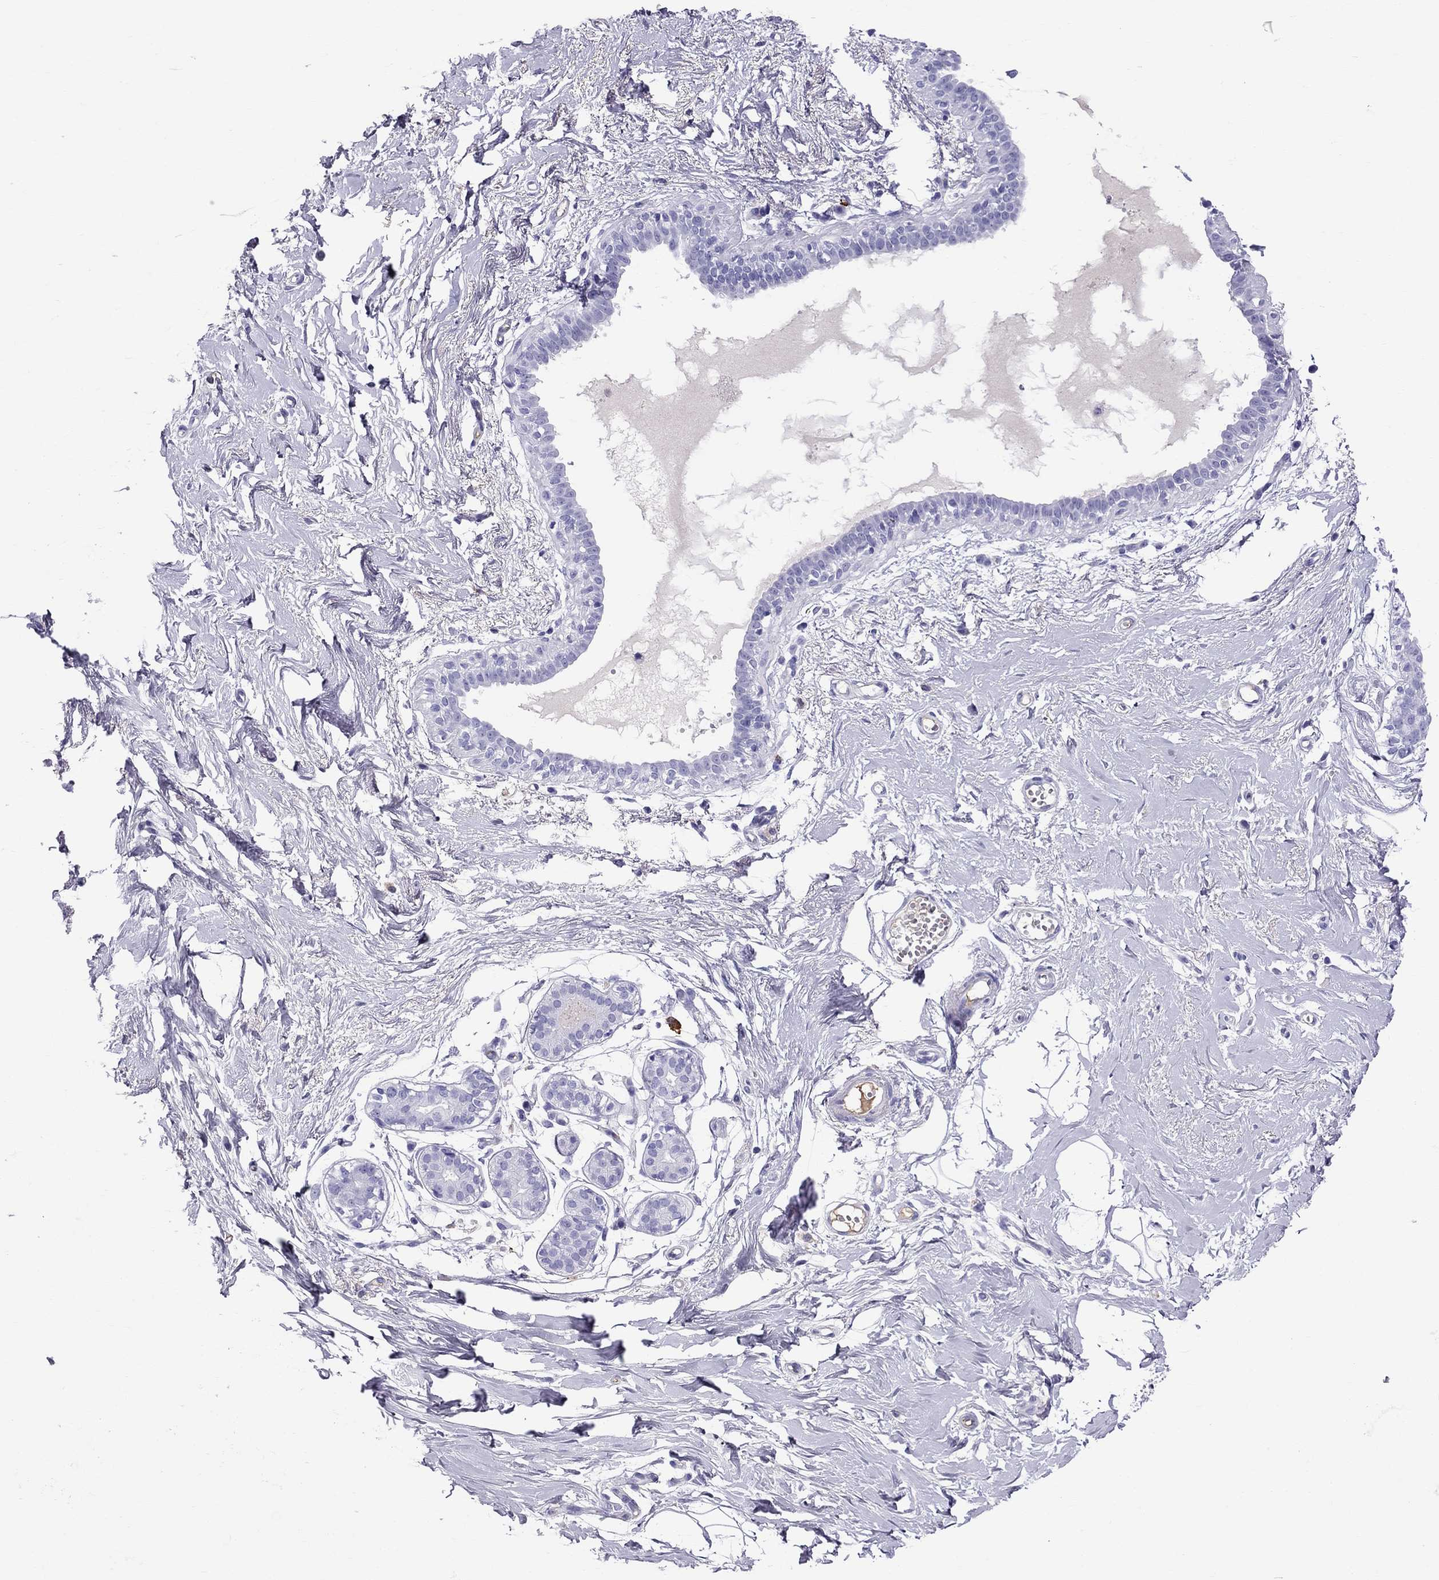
{"staining": {"intensity": "negative", "quantity": "none", "location": "none"}, "tissue": "breast", "cell_type": "Adipocytes", "image_type": "normal", "snomed": [{"axis": "morphology", "description": "Normal tissue, NOS"}, {"axis": "topography", "description": "Breast"}], "caption": "The IHC image has no significant staining in adipocytes of breast.", "gene": "SCART1", "patient": {"sex": "female", "age": 49}}